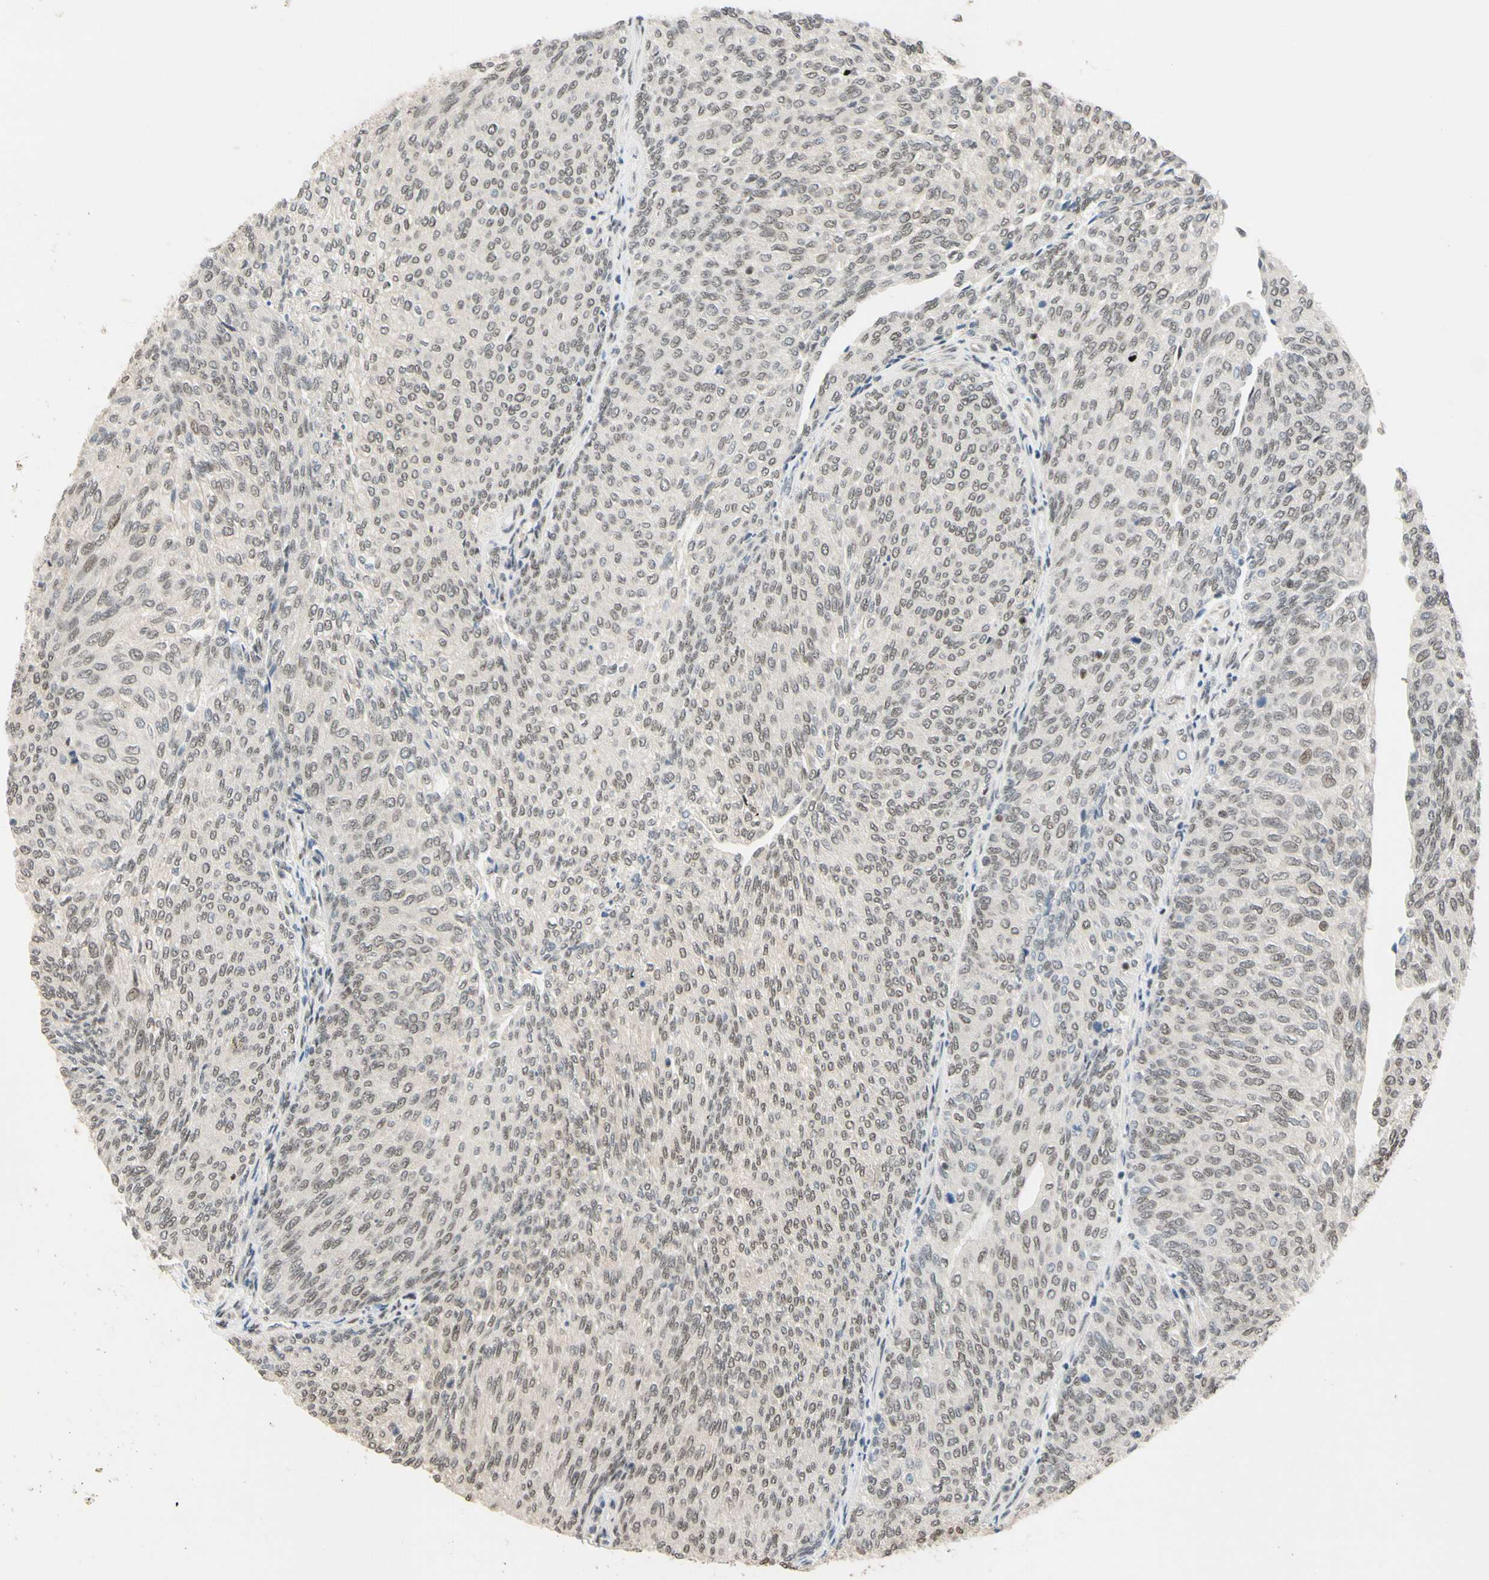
{"staining": {"intensity": "weak", "quantity": ">75%", "location": "nuclear"}, "tissue": "urothelial cancer", "cell_type": "Tumor cells", "image_type": "cancer", "snomed": [{"axis": "morphology", "description": "Urothelial carcinoma, Low grade"}, {"axis": "topography", "description": "Urinary bladder"}], "caption": "About >75% of tumor cells in low-grade urothelial carcinoma show weak nuclear protein positivity as visualized by brown immunohistochemical staining.", "gene": "TAF4", "patient": {"sex": "female", "age": 79}}